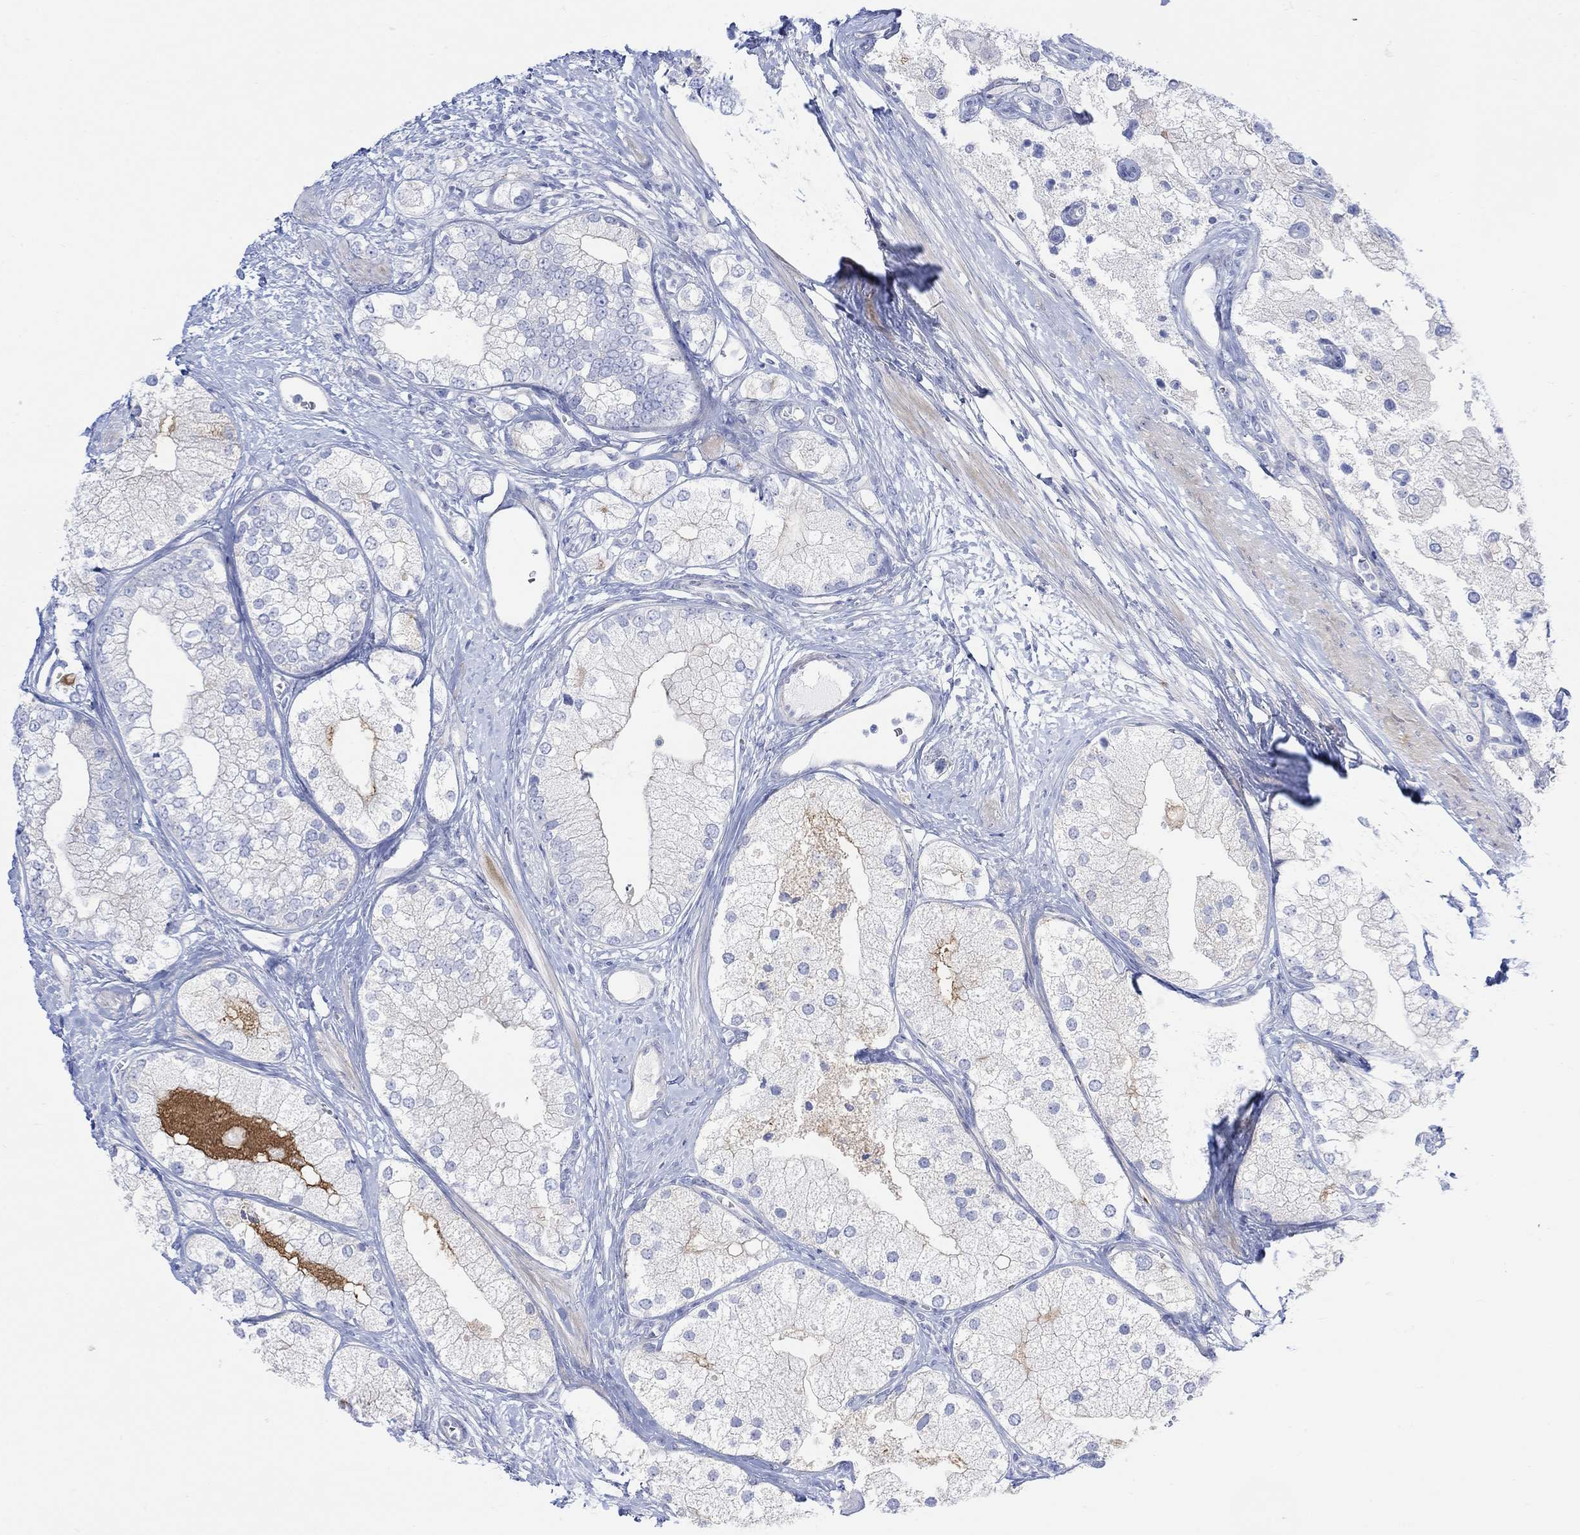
{"staining": {"intensity": "negative", "quantity": "none", "location": "none"}, "tissue": "prostate cancer", "cell_type": "Tumor cells", "image_type": "cancer", "snomed": [{"axis": "morphology", "description": "Adenocarcinoma, NOS"}, {"axis": "topography", "description": "Prostate and seminal vesicle, NOS"}, {"axis": "topography", "description": "Prostate"}], "caption": "Photomicrograph shows no significant protein positivity in tumor cells of prostate cancer (adenocarcinoma).", "gene": "TLDC2", "patient": {"sex": "male", "age": 79}}